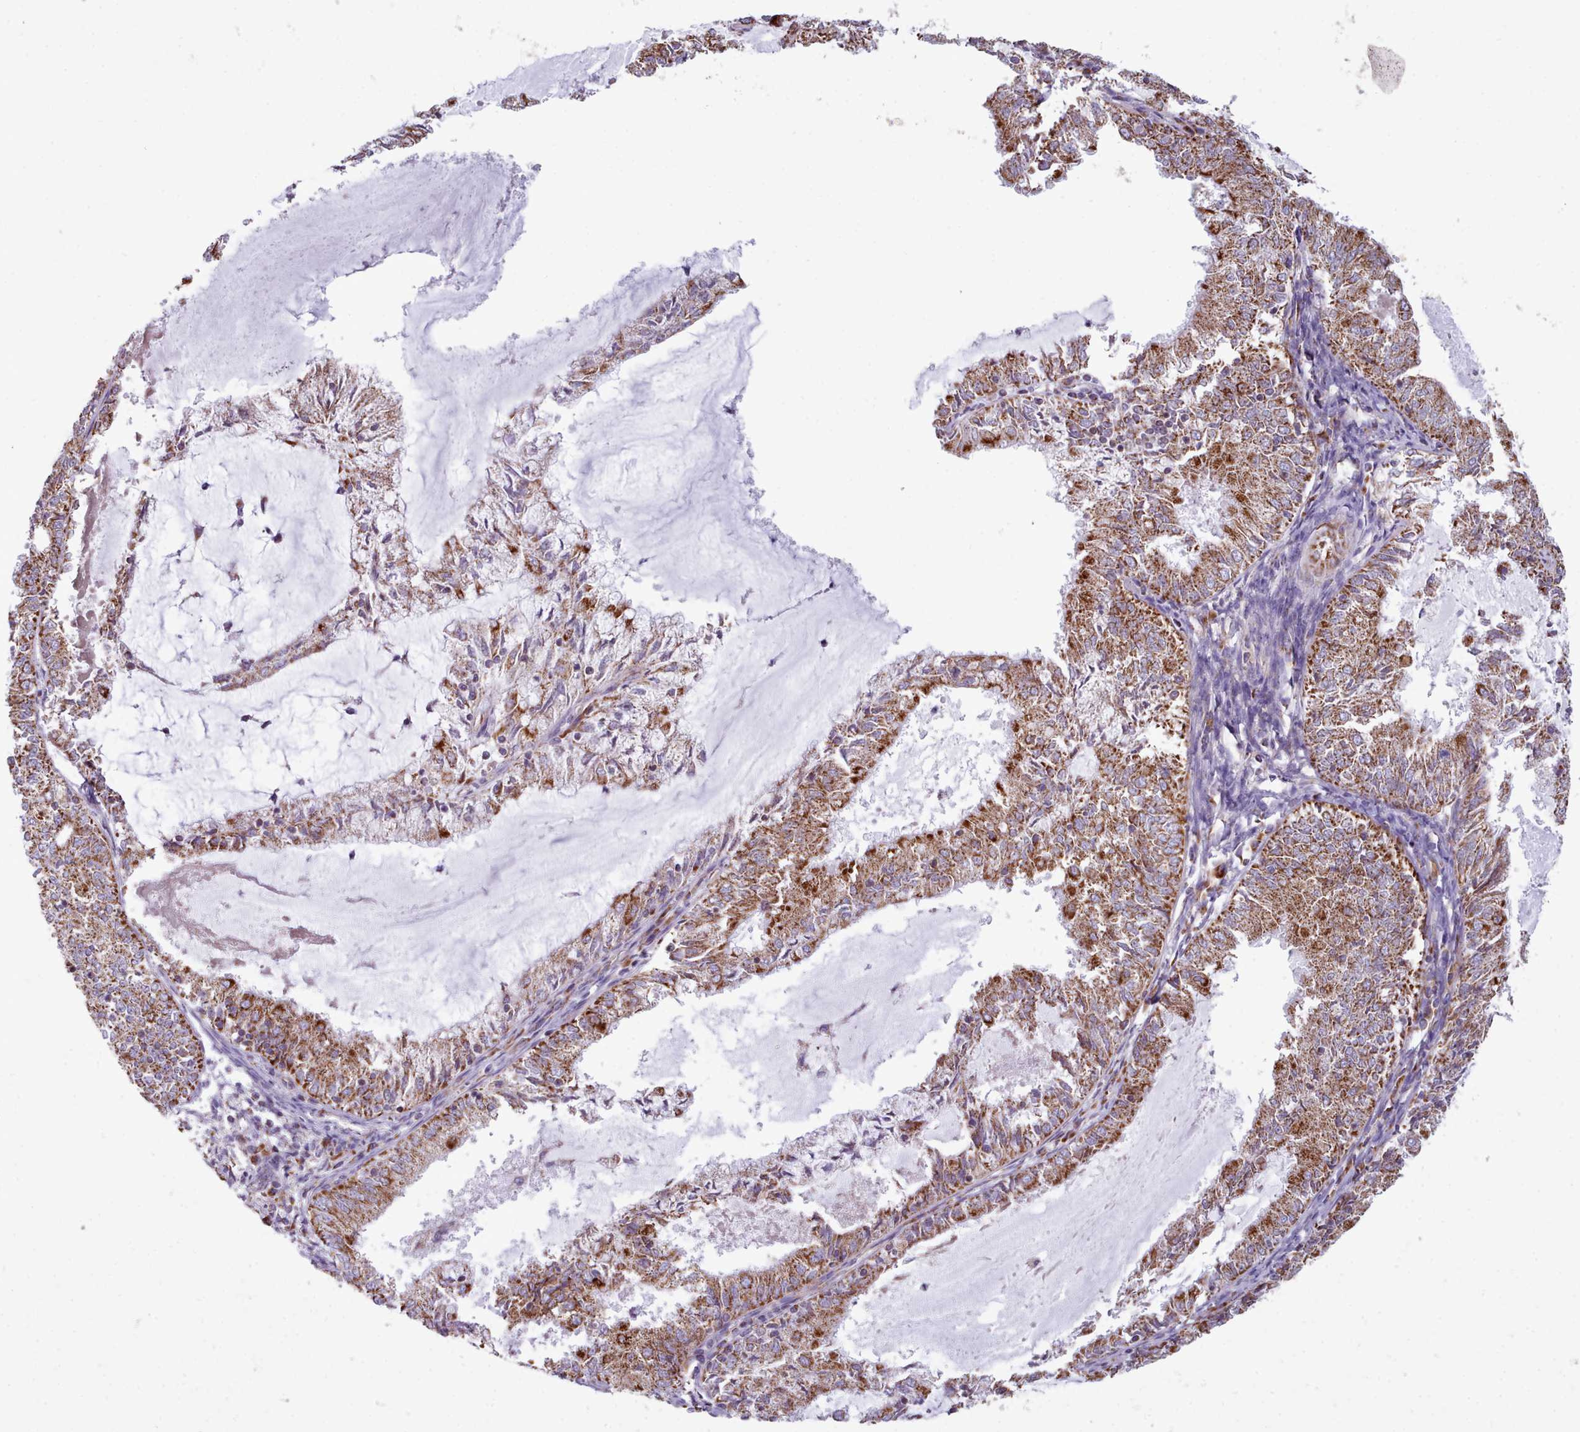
{"staining": {"intensity": "strong", "quantity": ">75%", "location": "cytoplasmic/membranous"}, "tissue": "endometrial cancer", "cell_type": "Tumor cells", "image_type": "cancer", "snomed": [{"axis": "morphology", "description": "Adenocarcinoma, NOS"}, {"axis": "topography", "description": "Endometrium"}], "caption": "IHC micrograph of endometrial cancer (adenocarcinoma) stained for a protein (brown), which reveals high levels of strong cytoplasmic/membranous staining in approximately >75% of tumor cells.", "gene": "SRP54", "patient": {"sex": "female", "age": 57}}